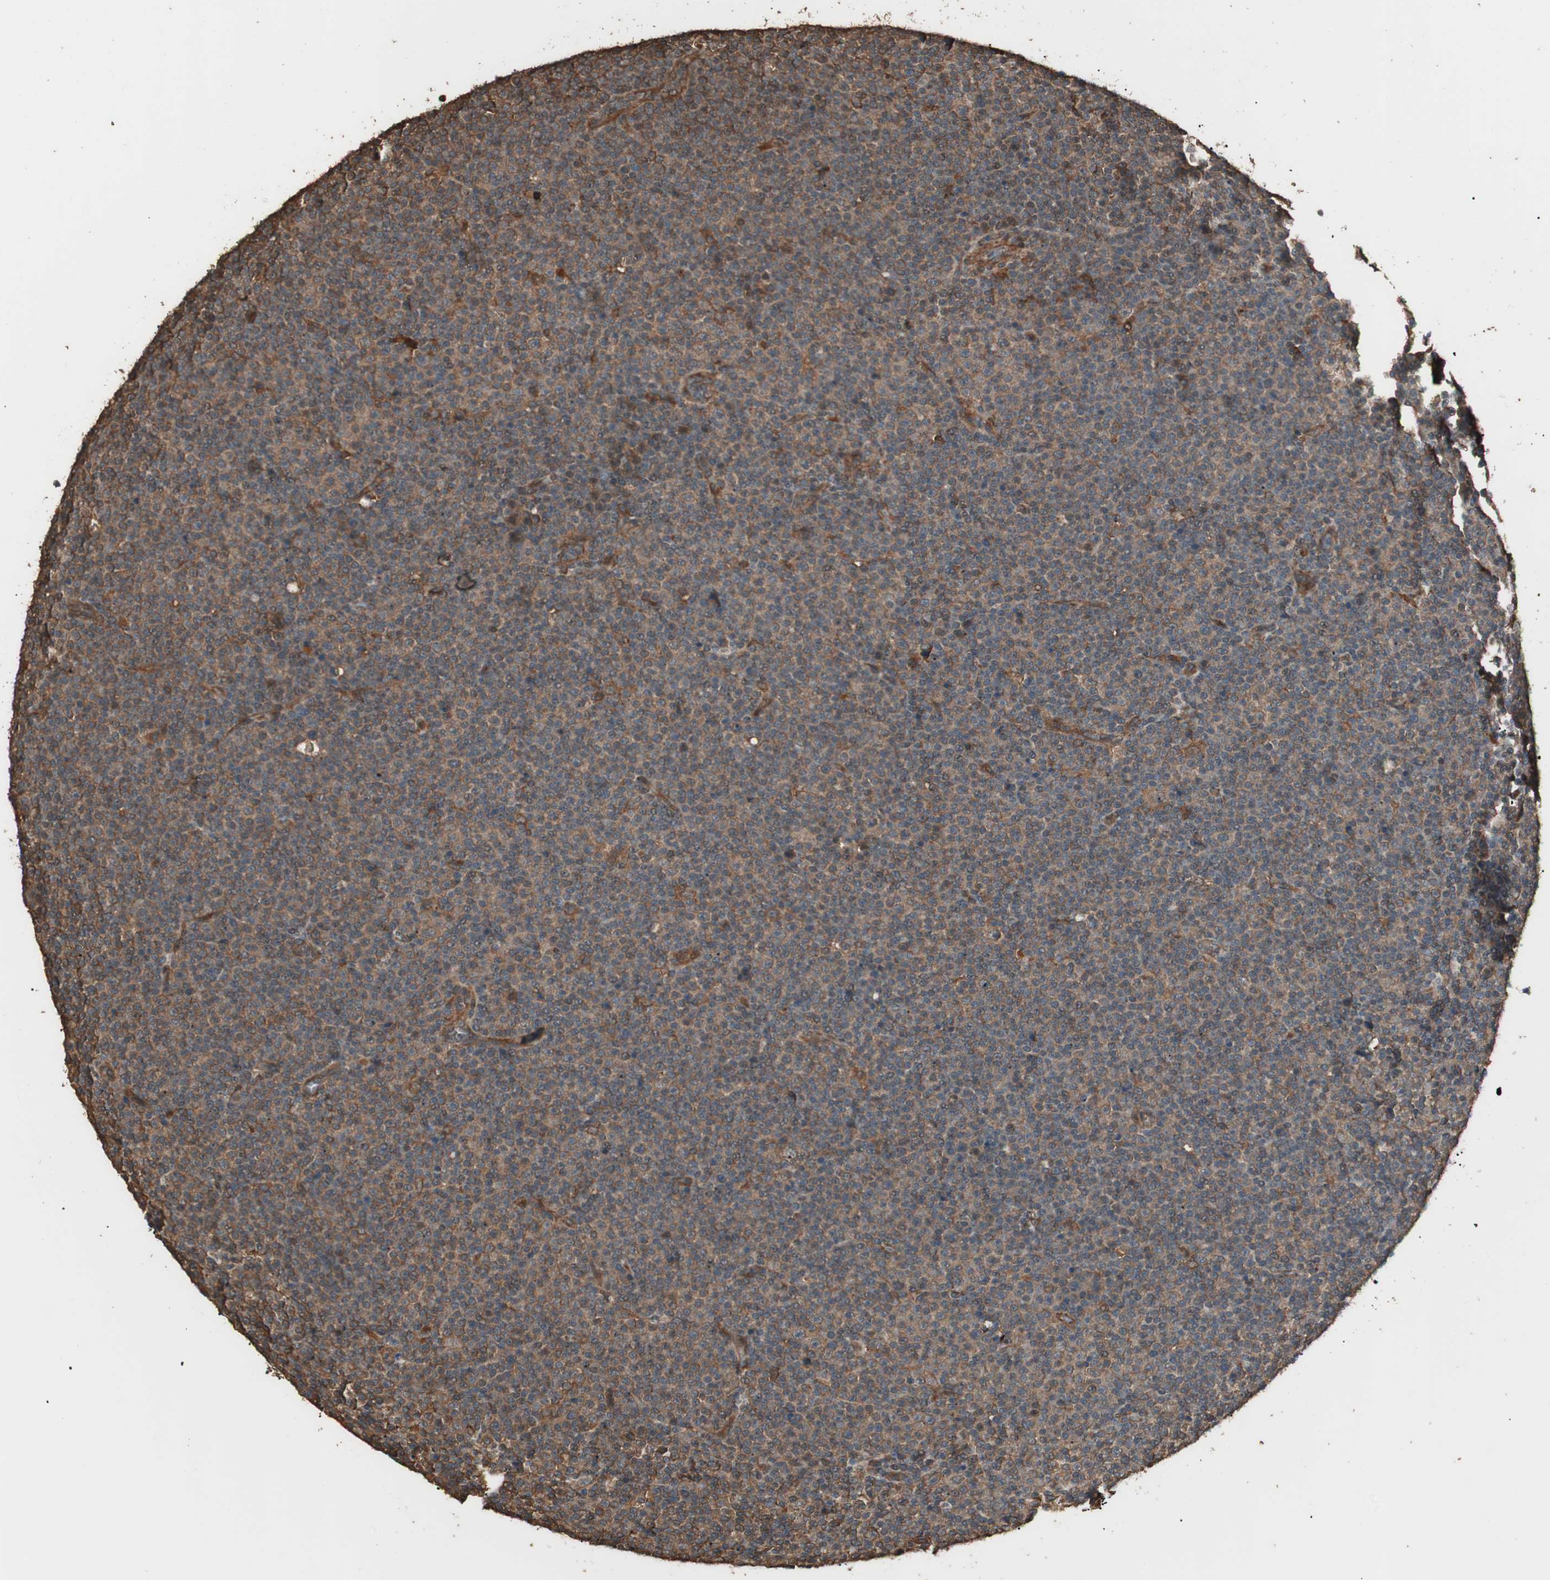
{"staining": {"intensity": "moderate", "quantity": ">75%", "location": "cytoplasmic/membranous"}, "tissue": "lymphoma", "cell_type": "Tumor cells", "image_type": "cancer", "snomed": [{"axis": "morphology", "description": "Malignant lymphoma, non-Hodgkin's type, Low grade"}, {"axis": "topography", "description": "Lymph node"}], "caption": "Immunohistochemistry (IHC) of low-grade malignant lymphoma, non-Hodgkin's type demonstrates medium levels of moderate cytoplasmic/membranous positivity in approximately >75% of tumor cells.", "gene": "CCN4", "patient": {"sex": "female", "age": 67}}